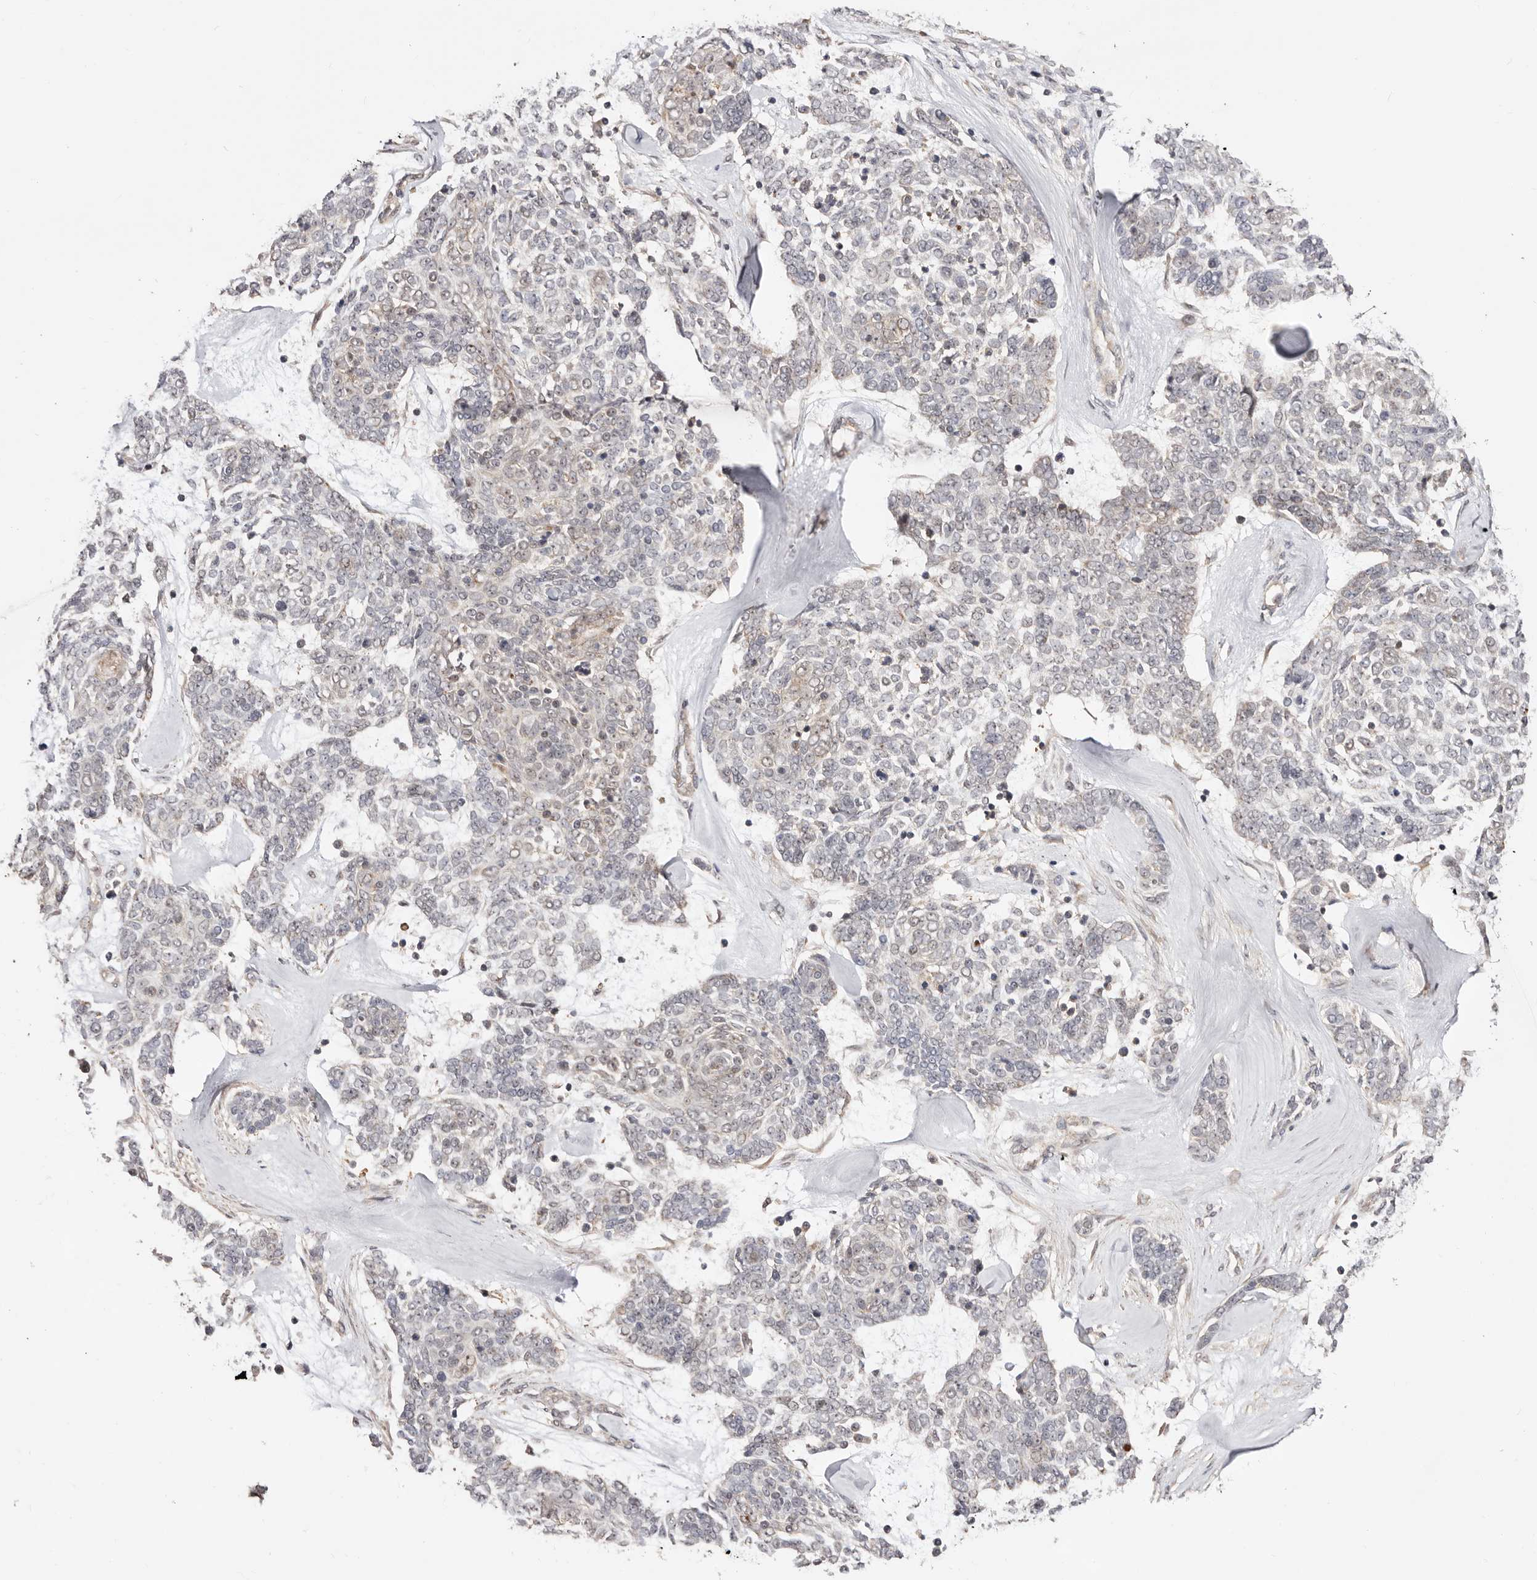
{"staining": {"intensity": "negative", "quantity": "none", "location": "none"}, "tissue": "skin cancer", "cell_type": "Tumor cells", "image_type": "cancer", "snomed": [{"axis": "morphology", "description": "Basal cell carcinoma"}, {"axis": "topography", "description": "Skin"}], "caption": "Basal cell carcinoma (skin) stained for a protein using IHC demonstrates no staining tumor cells.", "gene": "CTNNBL1", "patient": {"sex": "female", "age": 81}}